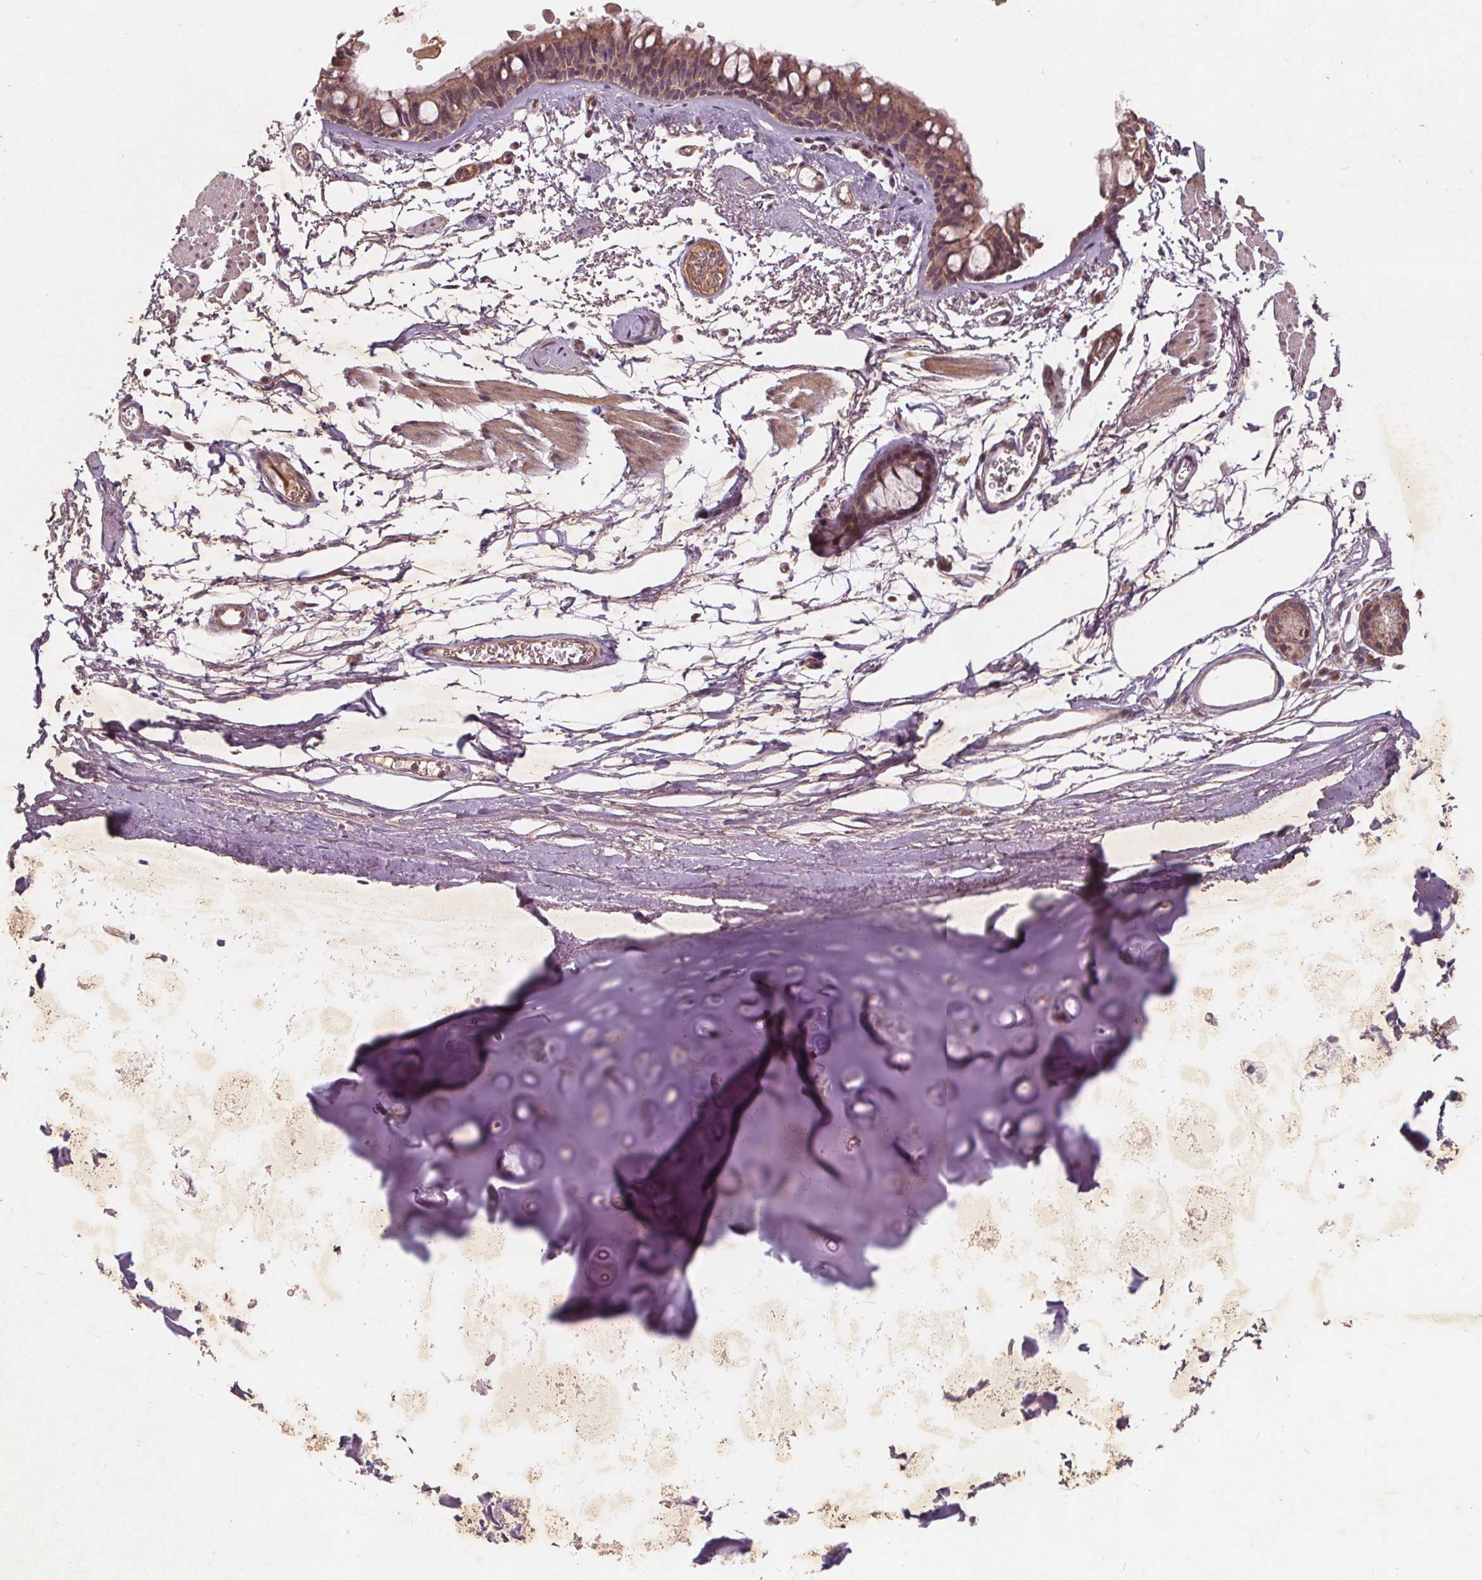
{"staining": {"intensity": "weak", "quantity": "25%-75%", "location": "cytoplasmic/membranous"}, "tissue": "adipose tissue", "cell_type": "Adipocytes", "image_type": "normal", "snomed": [{"axis": "morphology", "description": "Normal tissue, NOS"}, {"axis": "topography", "description": "Cartilage tissue"}, {"axis": "topography", "description": "Bronchus"}], "caption": "Immunohistochemistry photomicrograph of benign human adipose tissue stained for a protein (brown), which shows low levels of weak cytoplasmic/membranous expression in approximately 25%-75% of adipocytes.", "gene": "CSNK1G2", "patient": {"sex": "female", "age": 79}}